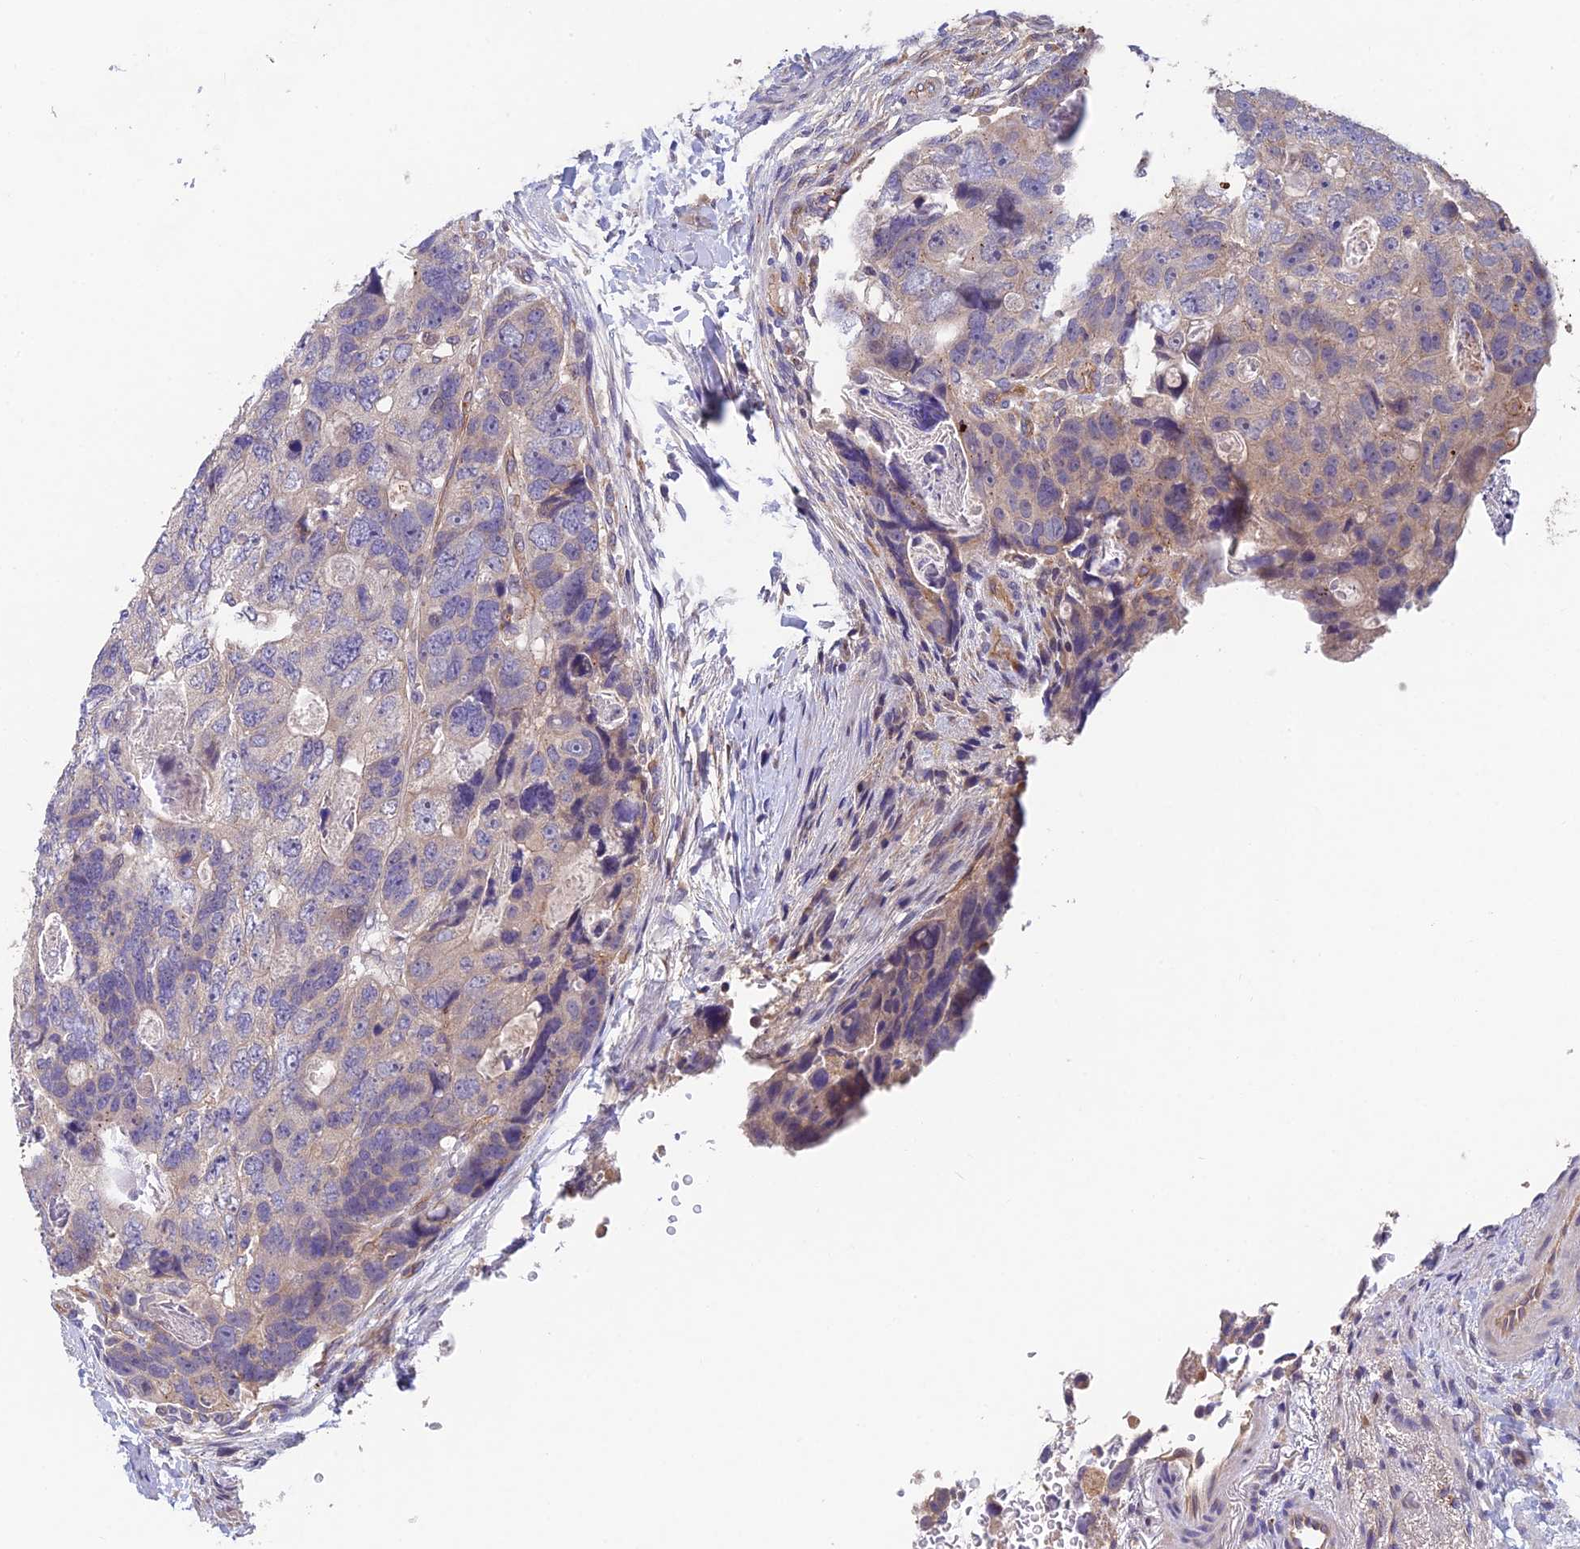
{"staining": {"intensity": "weak", "quantity": "<25%", "location": "cytoplasmic/membranous"}, "tissue": "colorectal cancer", "cell_type": "Tumor cells", "image_type": "cancer", "snomed": [{"axis": "morphology", "description": "Adenocarcinoma, NOS"}, {"axis": "topography", "description": "Rectum"}], "caption": "This is an immunohistochemistry (IHC) photomicrograph of colorectal cancer. There is no staining in tumor cells.", "gene": "ADAMTS13", "patient": {"sex": "male", "age": 59}}